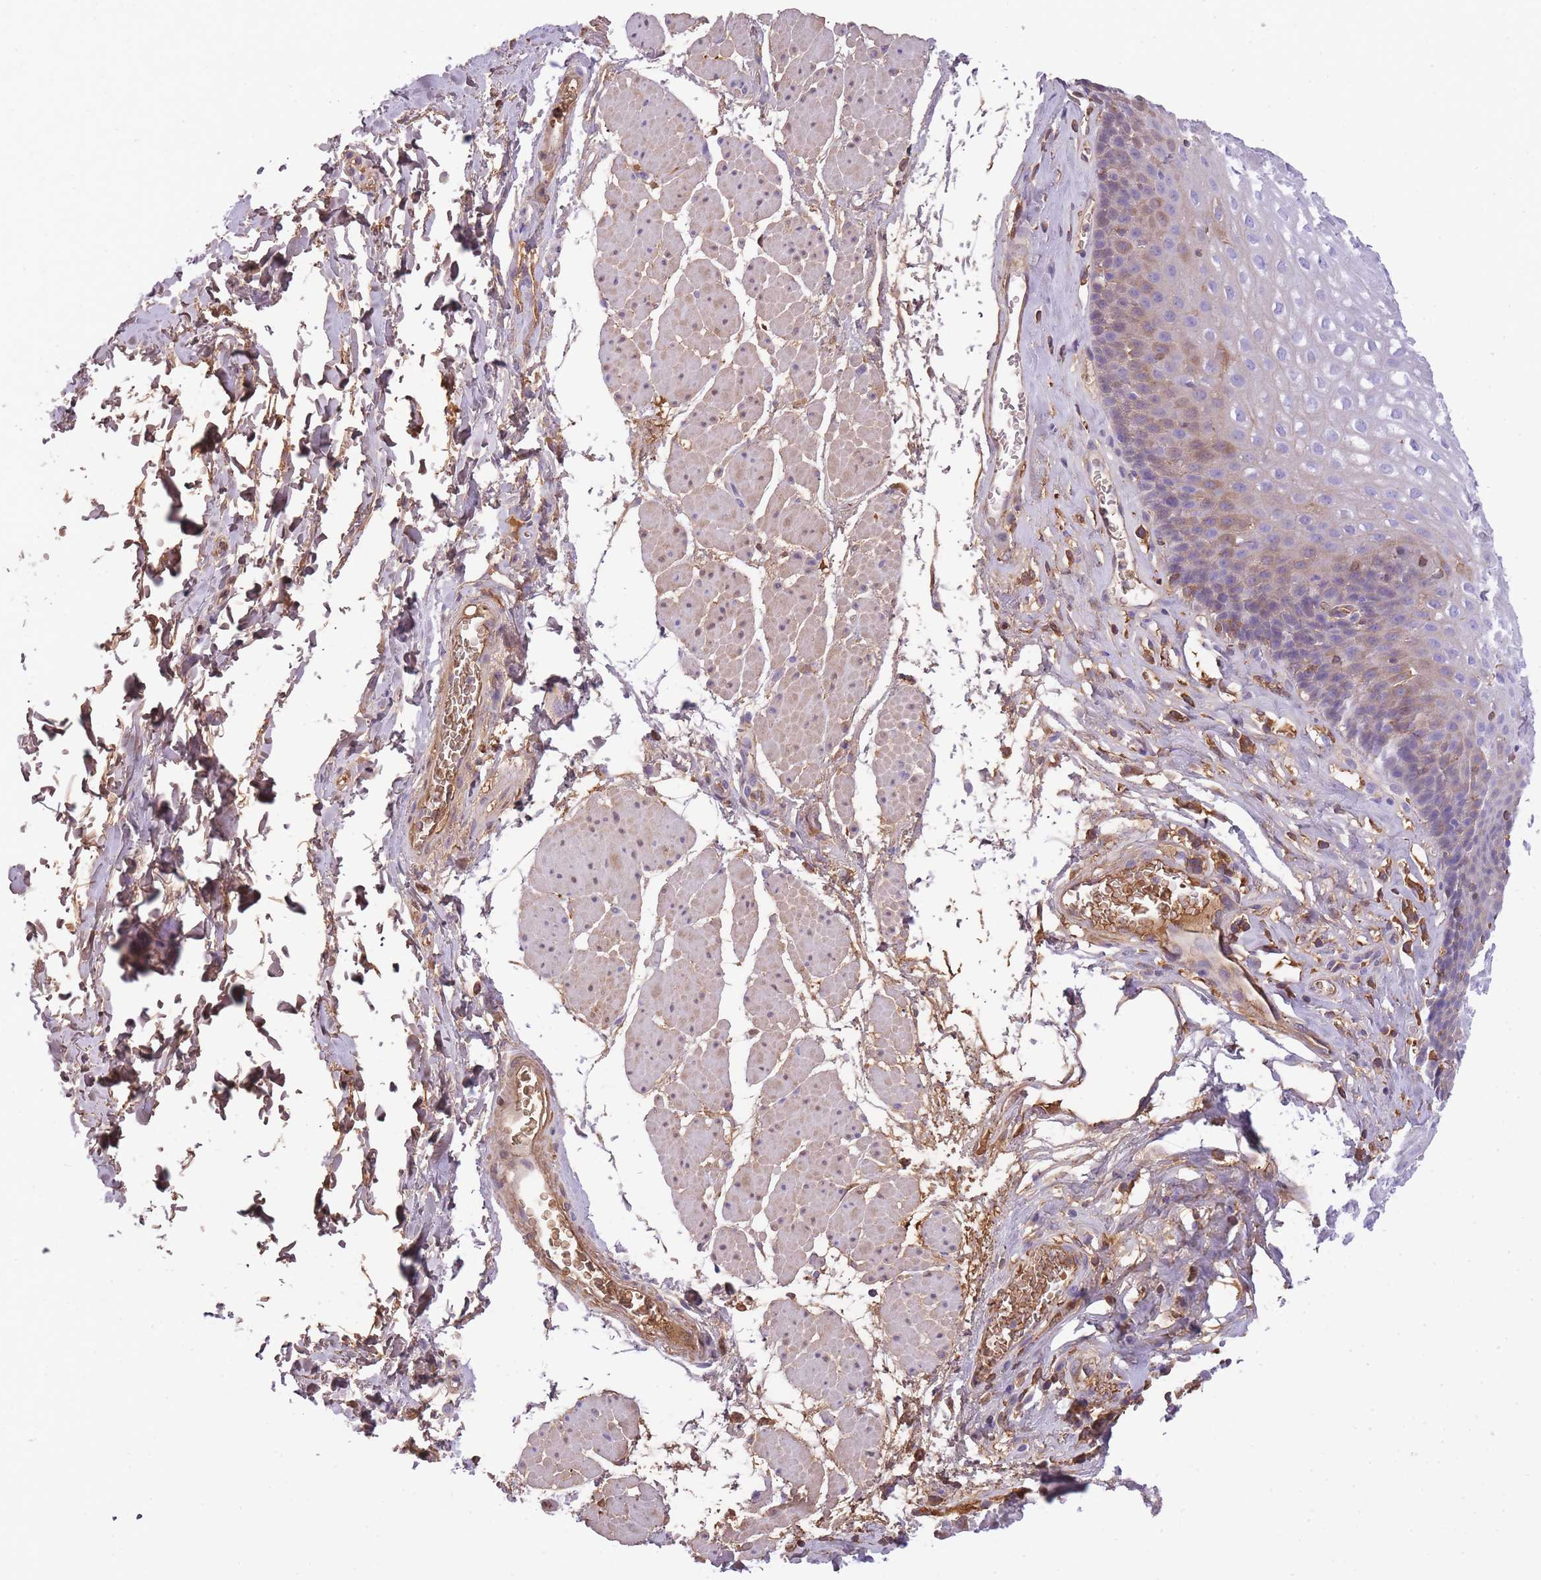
{"staining": {"intensity": "weak", "quantity": "25%-75%", "location": "cytoplasmic/membranous"}, "tissue": "esophagus", "cell_type": "Squamous epithelial cells", "image_type": "normal", "snomed": [{"axis": "morphology", "description": "Normal tissue, NOS"}, {"axis": "topography", "description": "Esophagus"}], "caption": "Immunohistochemistry (IHC) (DAB (3,3'-diaminobenzidine)) staining of benign human esophagus reveals weak cytoplasmic/membranous protein expression in approximately 25%-75% of squamous epithelial cells. (Brightfield microscopy of DAB IHC at high magnification).", "gene": "GNAT1", "patient": {"sex": "female", "age": 66}}